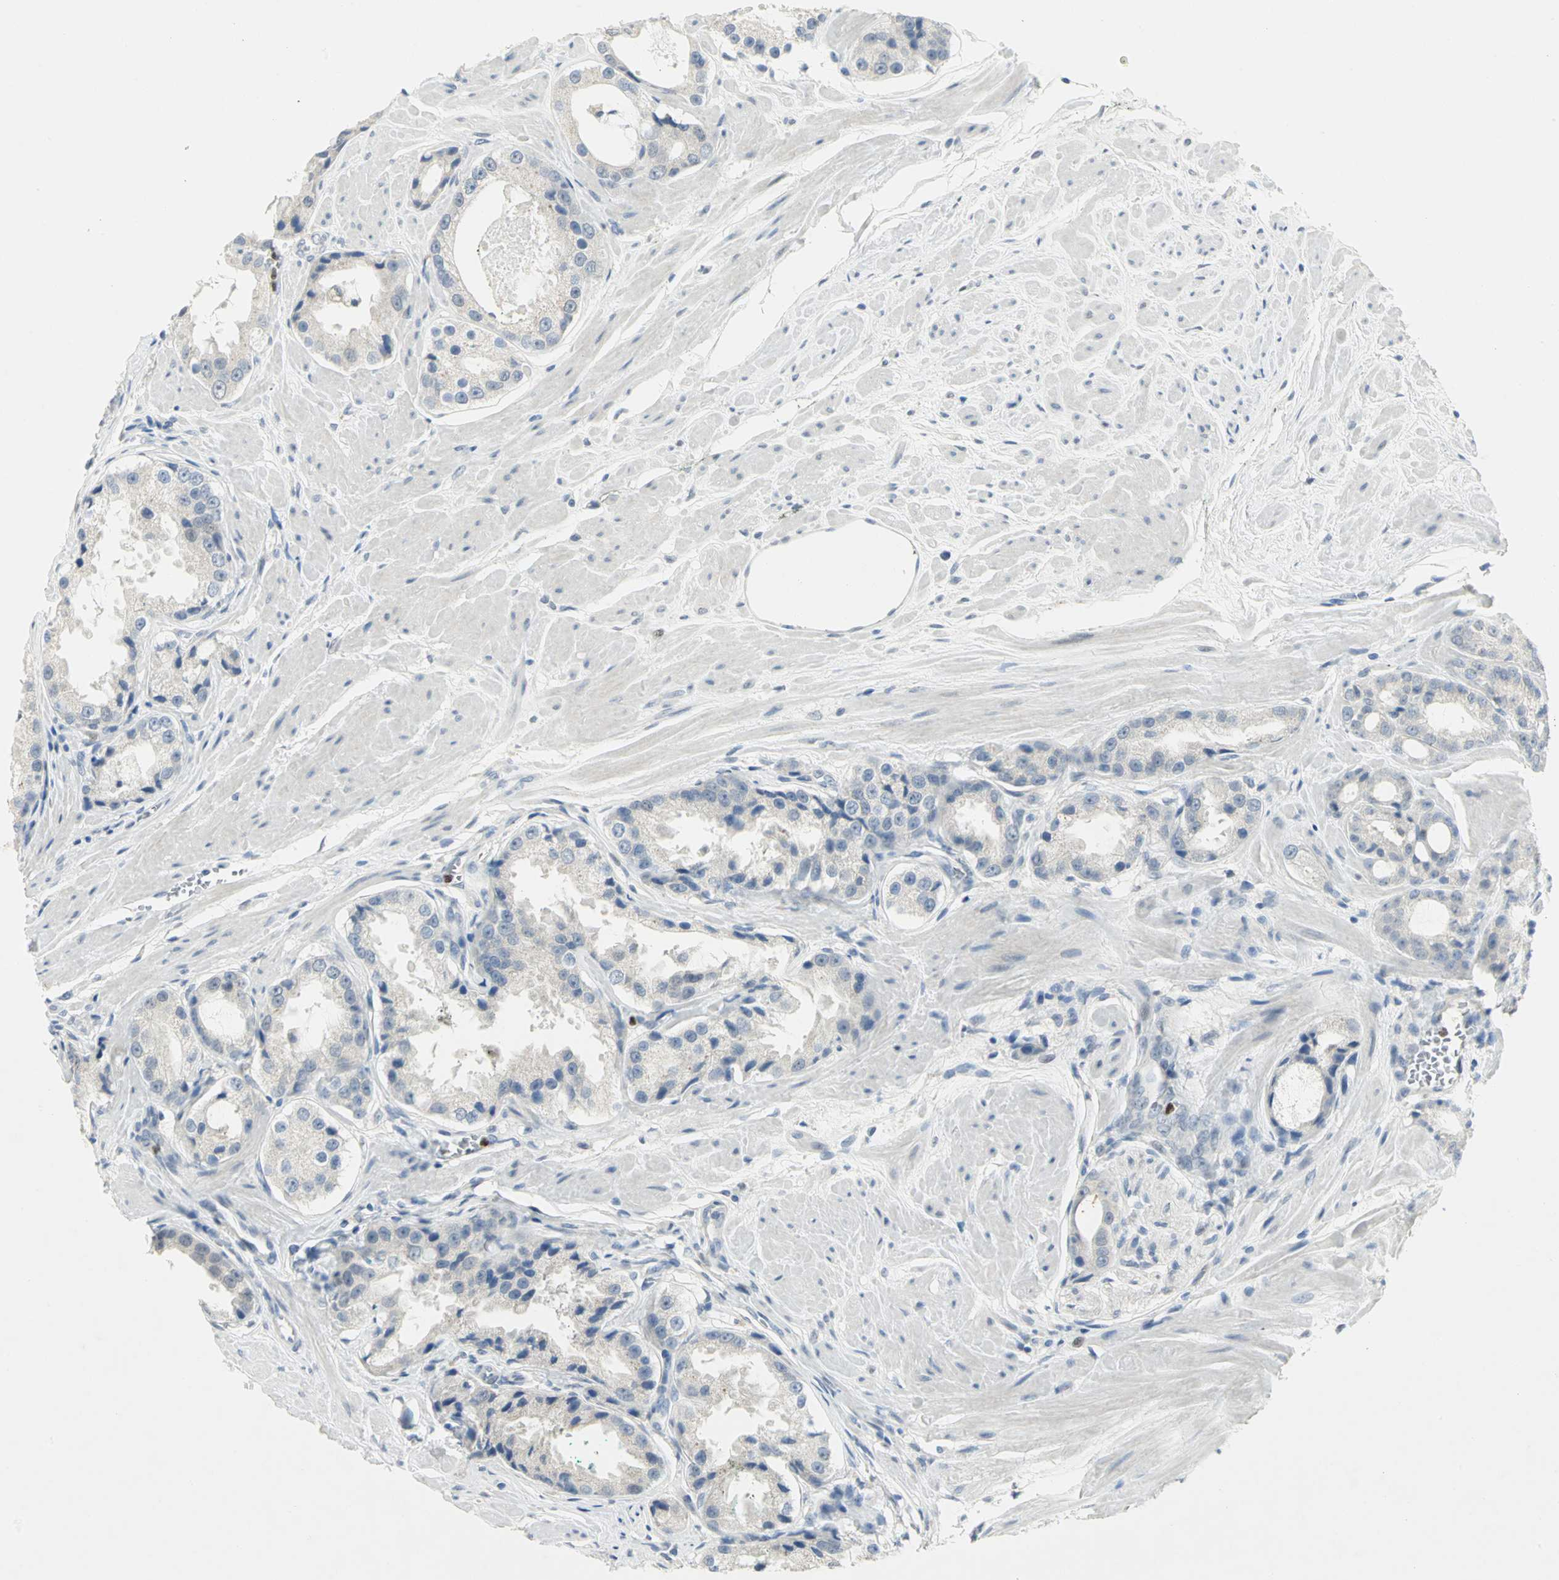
{"staining": {"intensity": "negative", "quantity": "none", "location": "none"}, "tissue": "prostate cancer", "cell_type": "Tumor cells", "image_type": "cancer", "snomed": [{"axis": "morphology", "description": "Adenocarcinoma, Medium grade"}, {"axis": "topography", "description": "Prostate"}], "caption": "High power microscopy image of an immunohistochemistry image of prostate cancer (adenocarcinoma (medium-grade)), revealing no significant staining in tumor cells.", "gene": "BCL6", "patient": {"sex": "male", "age": 60}}